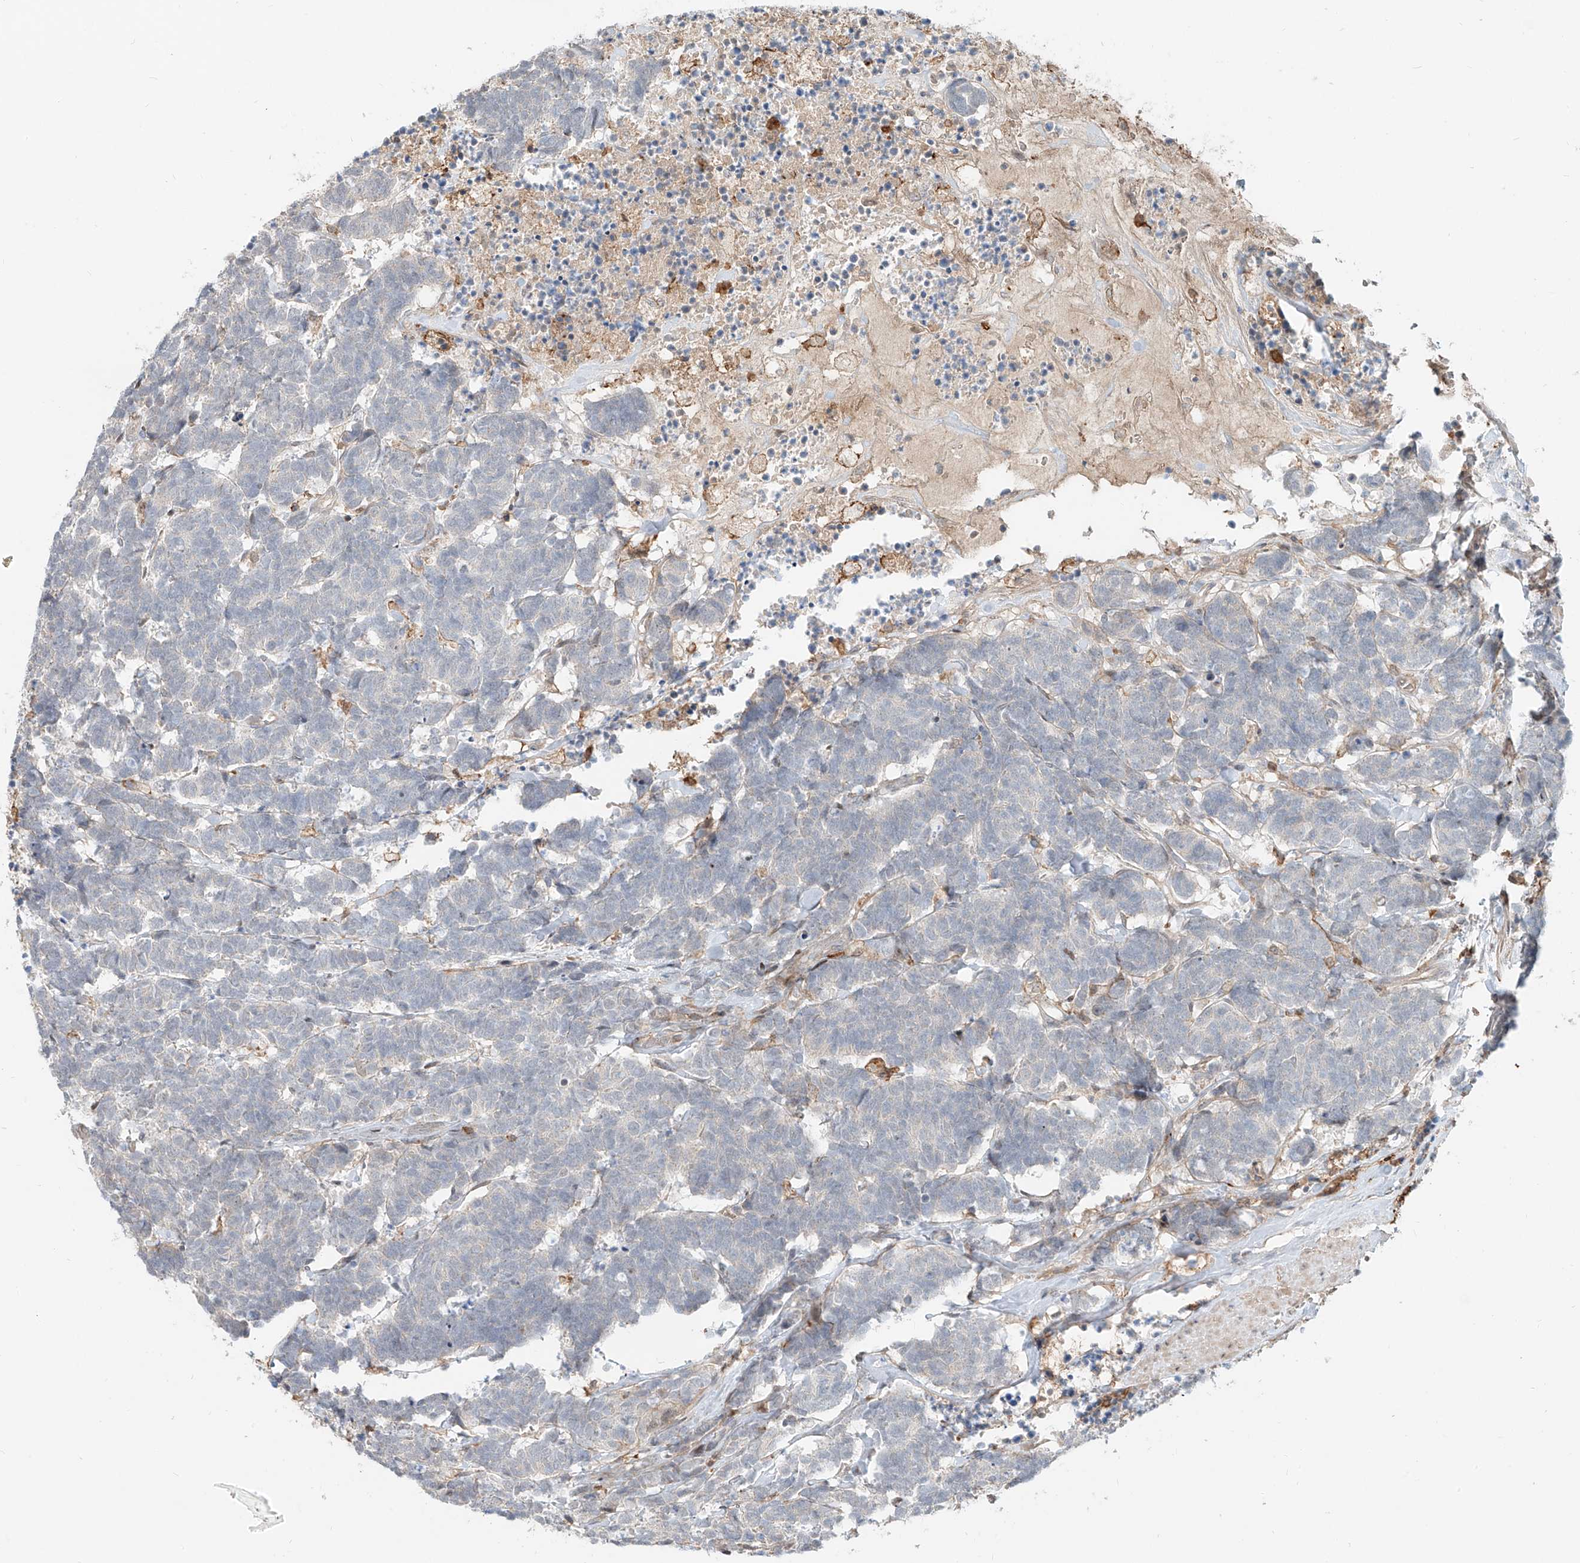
{"staining": {"intensity": "negative", "quantity": "none", "location": "none"}, "tissue": "carcinoid", "cell_type": "Tumor cells", "image_type": "cancer", "snomed": [{"axis": "morphology", "description": "Carcinoma, NOS"}, {"axis": "morphology", "description": "Carcinoid, malignant, NOS"}, {"axis": "topography", "description": "Urinary bladder"}], "caption": "An image of carcinoid stained for a protein displays no brown staining in tumor cells.", "gene": "CEP162", "patient": {"sex": "male", "age": 57}}